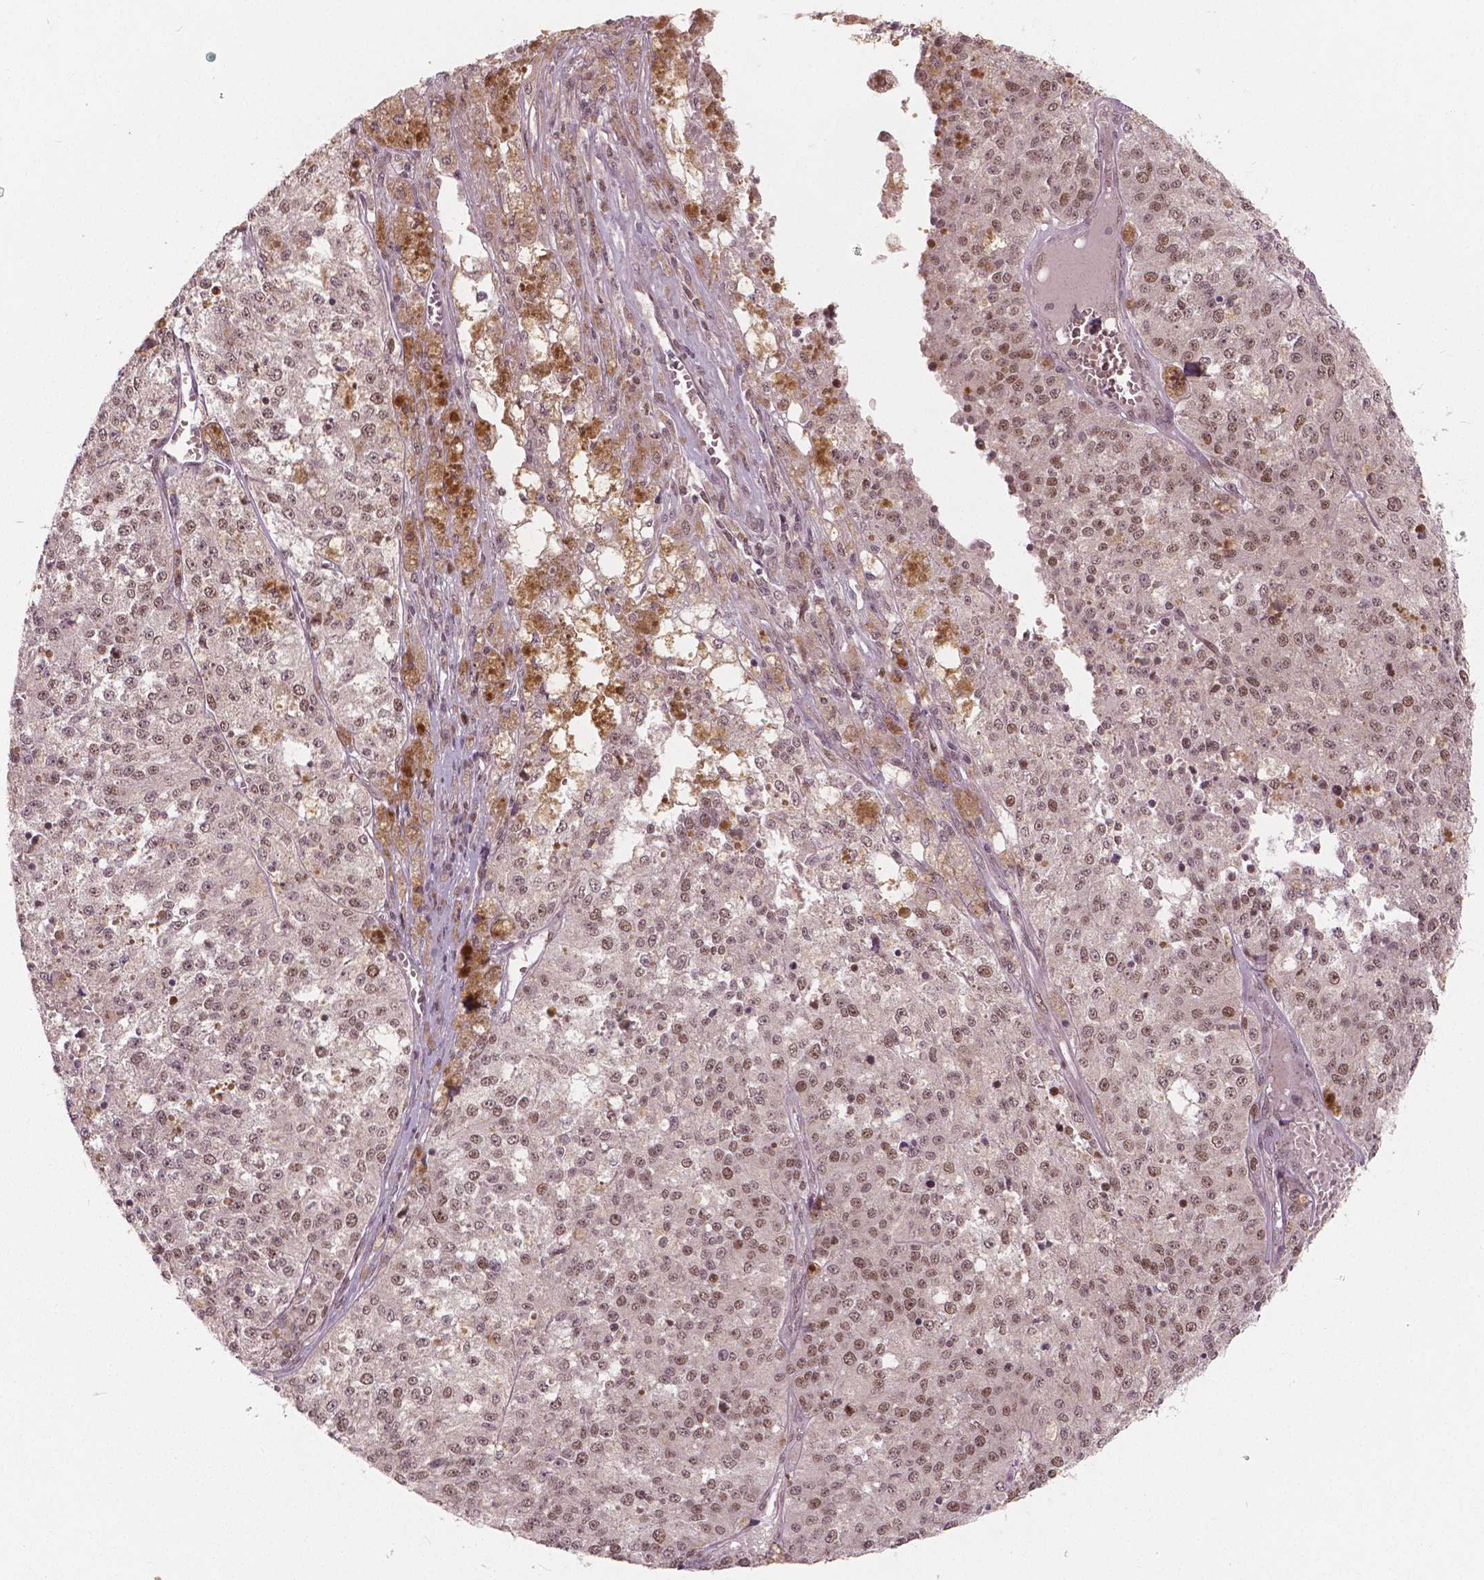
{"staining": {"intensity": "moderate", "quantity": ">75%", "location": "nuclear"}, "tissue": "melanoma", "cell_type": "Tumor cells", "image_type": "cancer", "snomed": [{"axis": "morphology", "description": "Malignant melanoma, Metastatic site"}, {"axis": "topography", "description": "Lymph node"}], "caption": "DAB (3,3'-diaminobenzidine) immunohistochemical staining of malignant melanoma (metastatic site) demonstrates moderate nuclear protein expression in about >75% of tumor cells.", "gene": "NSD2", "patient": {"sex": "female", "age": 64}}